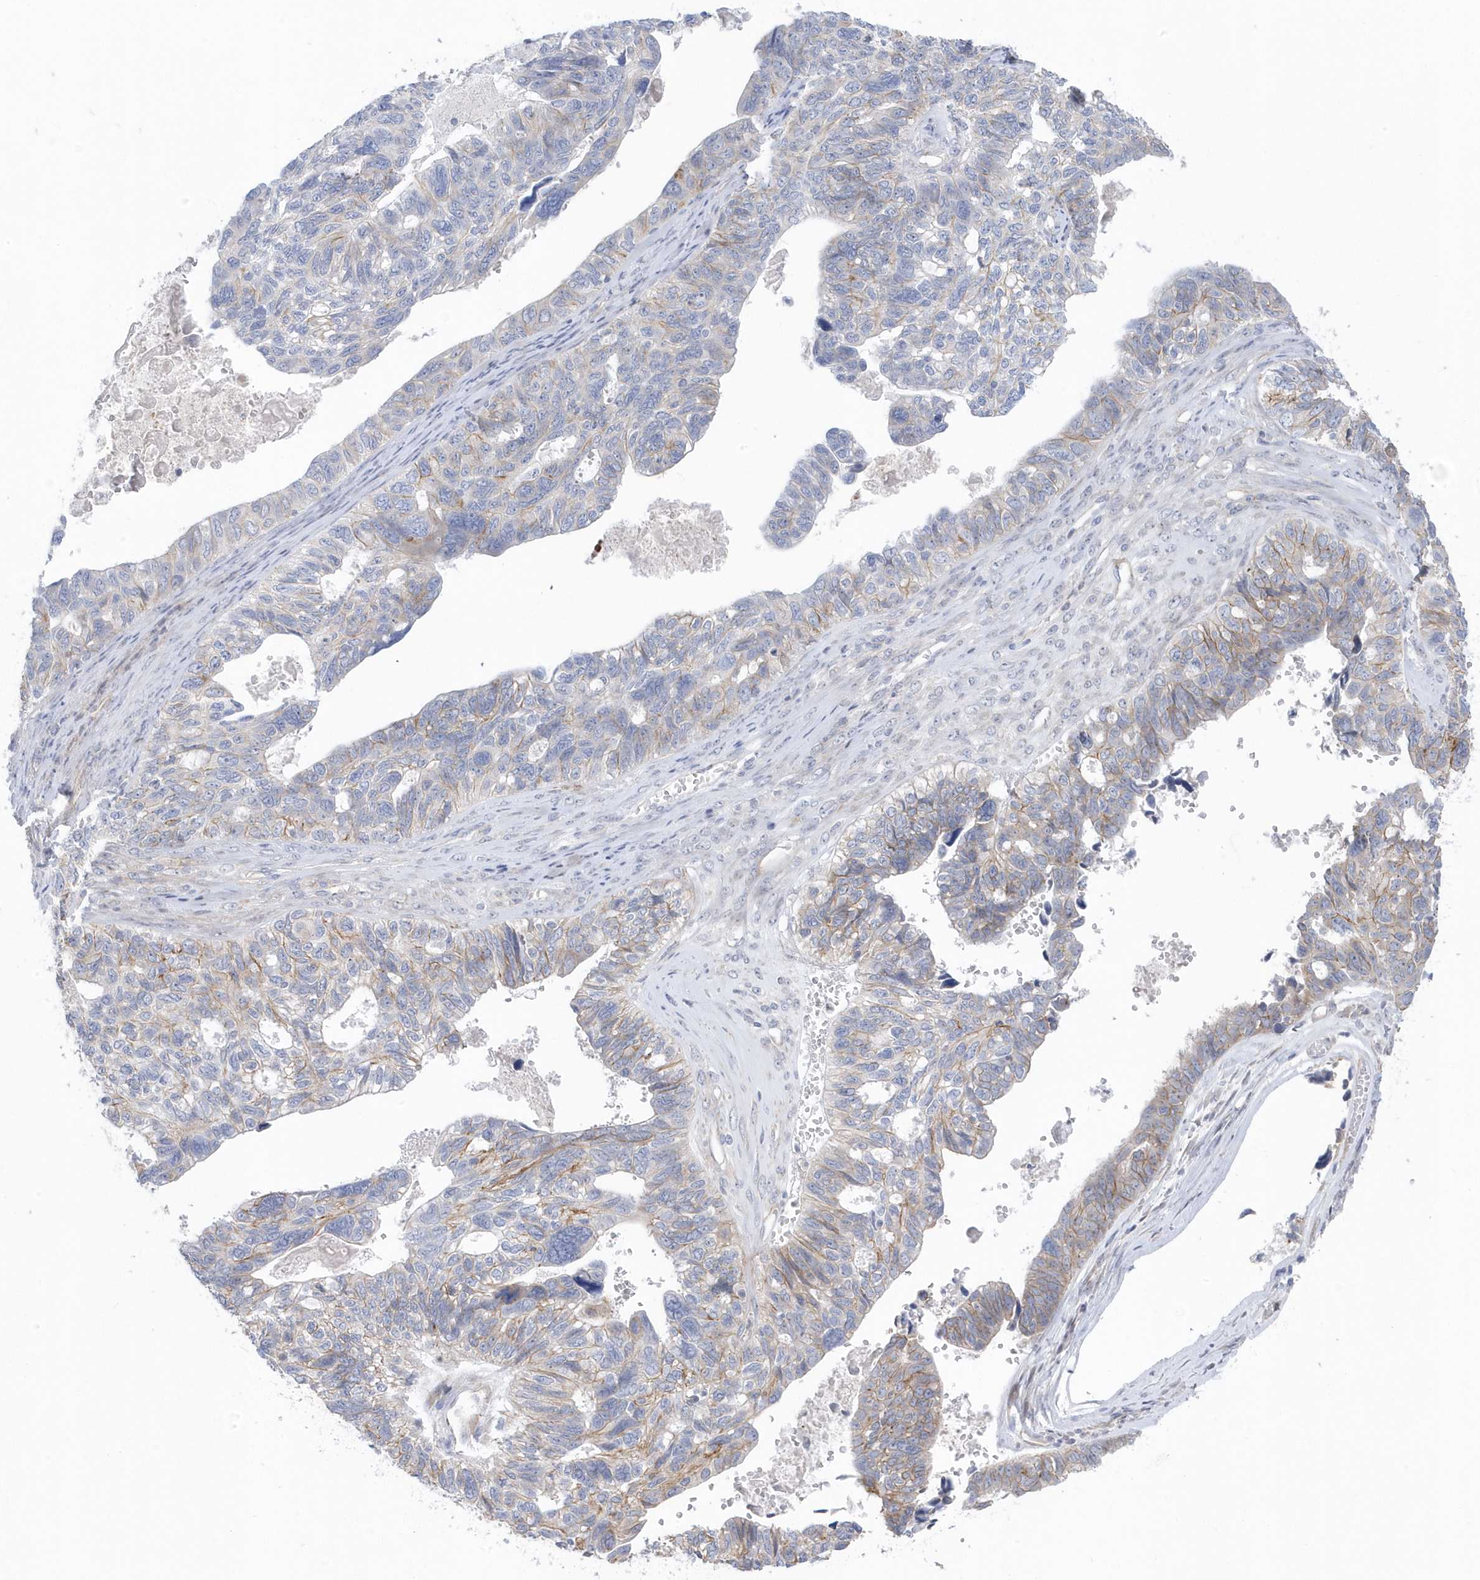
{"staining": {"intensity": "weak", "quantity": "<25%", "location": "cytoplasmic/membranous"}, "tissue": "ovarian cancer", "cell_type": "Tumor cells", "image_type": "cancer", "snomed": [{"axis": "morphology", "description": "Cystadenocarcinoma, serous, NOS"}, {"axis": "topography", "description": "Ovary"}], "caption": "Immunohistochemical staining of ovarian serous cystadenocarcinoma demonstrates no significant expression in tumor cells.", "gene": "ANAPC1", "patient": {"sex": "female", "age": 79}}